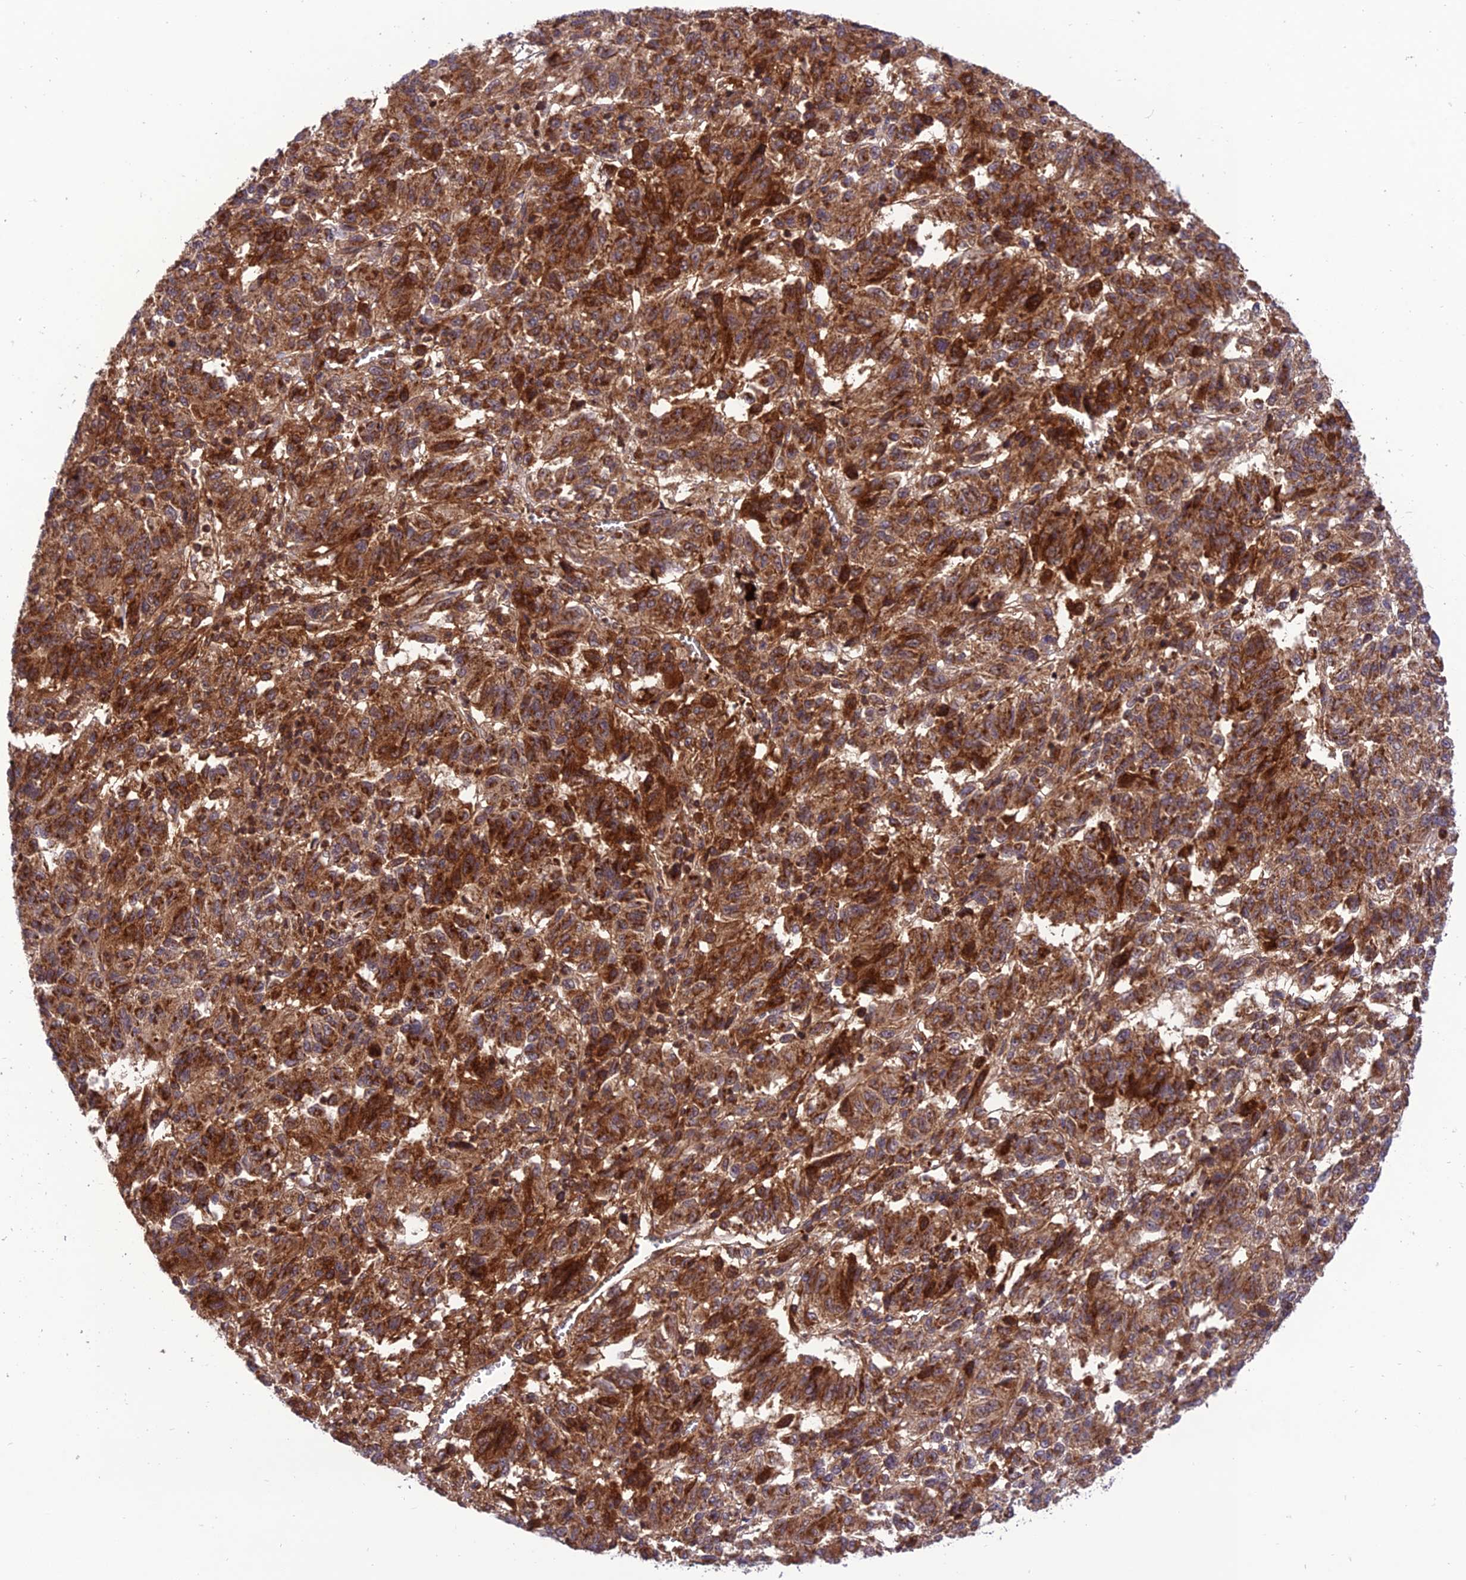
{"staining": {"intensity": "strong", "quantity": ">75%", "location": "cytoplasmic/membranous"}, "tissue": "melanoma", "cell_type": "Tumor cells", "image_type": "cancer", "snomed": [{"axis": "morphology", "description": "Malignant melanoma, Metastatic site"}, {"axis": "topography", "description": "Lung"}], "caption": "A brown stain shows strong cytoplasmic/membranous positivity of a protein in human malignant melanoma (metastatic site) tumor cells.", "gene": "NDUFC1", "patient": {"sex": "male", "age": 64}}